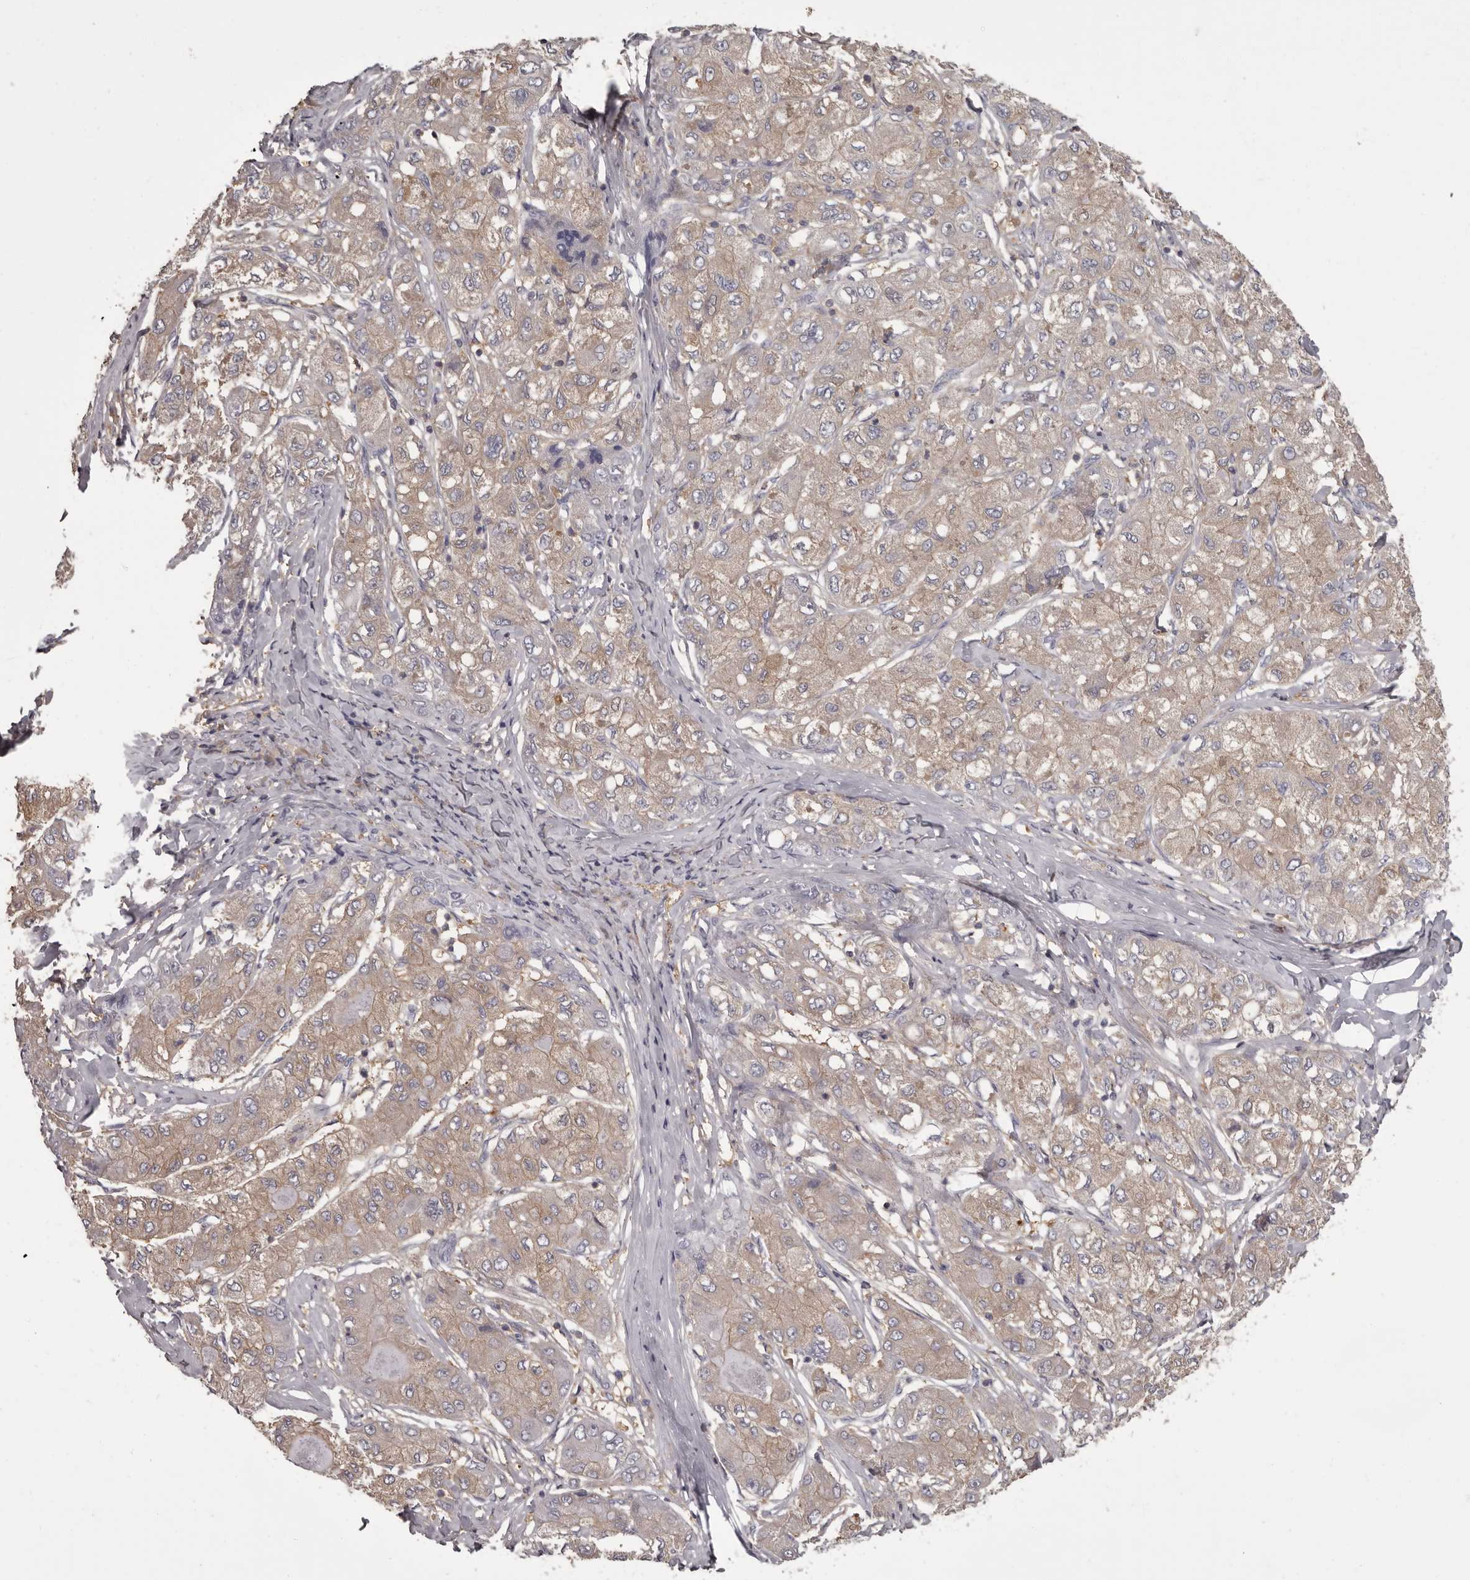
{"staining": {"intensity": "weak", "quantity": ">75%", "location": "cytoplasmic/membranous"}, "tissue": "liver cancer", "cell_type": "Tumor cells", "image_type": "cancer", "snomed": [{"axis": "morphology", "description": "Carcinoma, Hepatocellular, NOS"}, {"axis": "topography", "description": "Liver"}], "caption": "The micrograph shows a brown stain indicating the presence of a protein in the cytoplasmic/membranous of tumor cells in liver hepatocellular carcinoma. (Brightfield microscopy of DAB IHC at high magnification).", "gene": "APEH", "patient": {"sex": "male", "age": 80}}